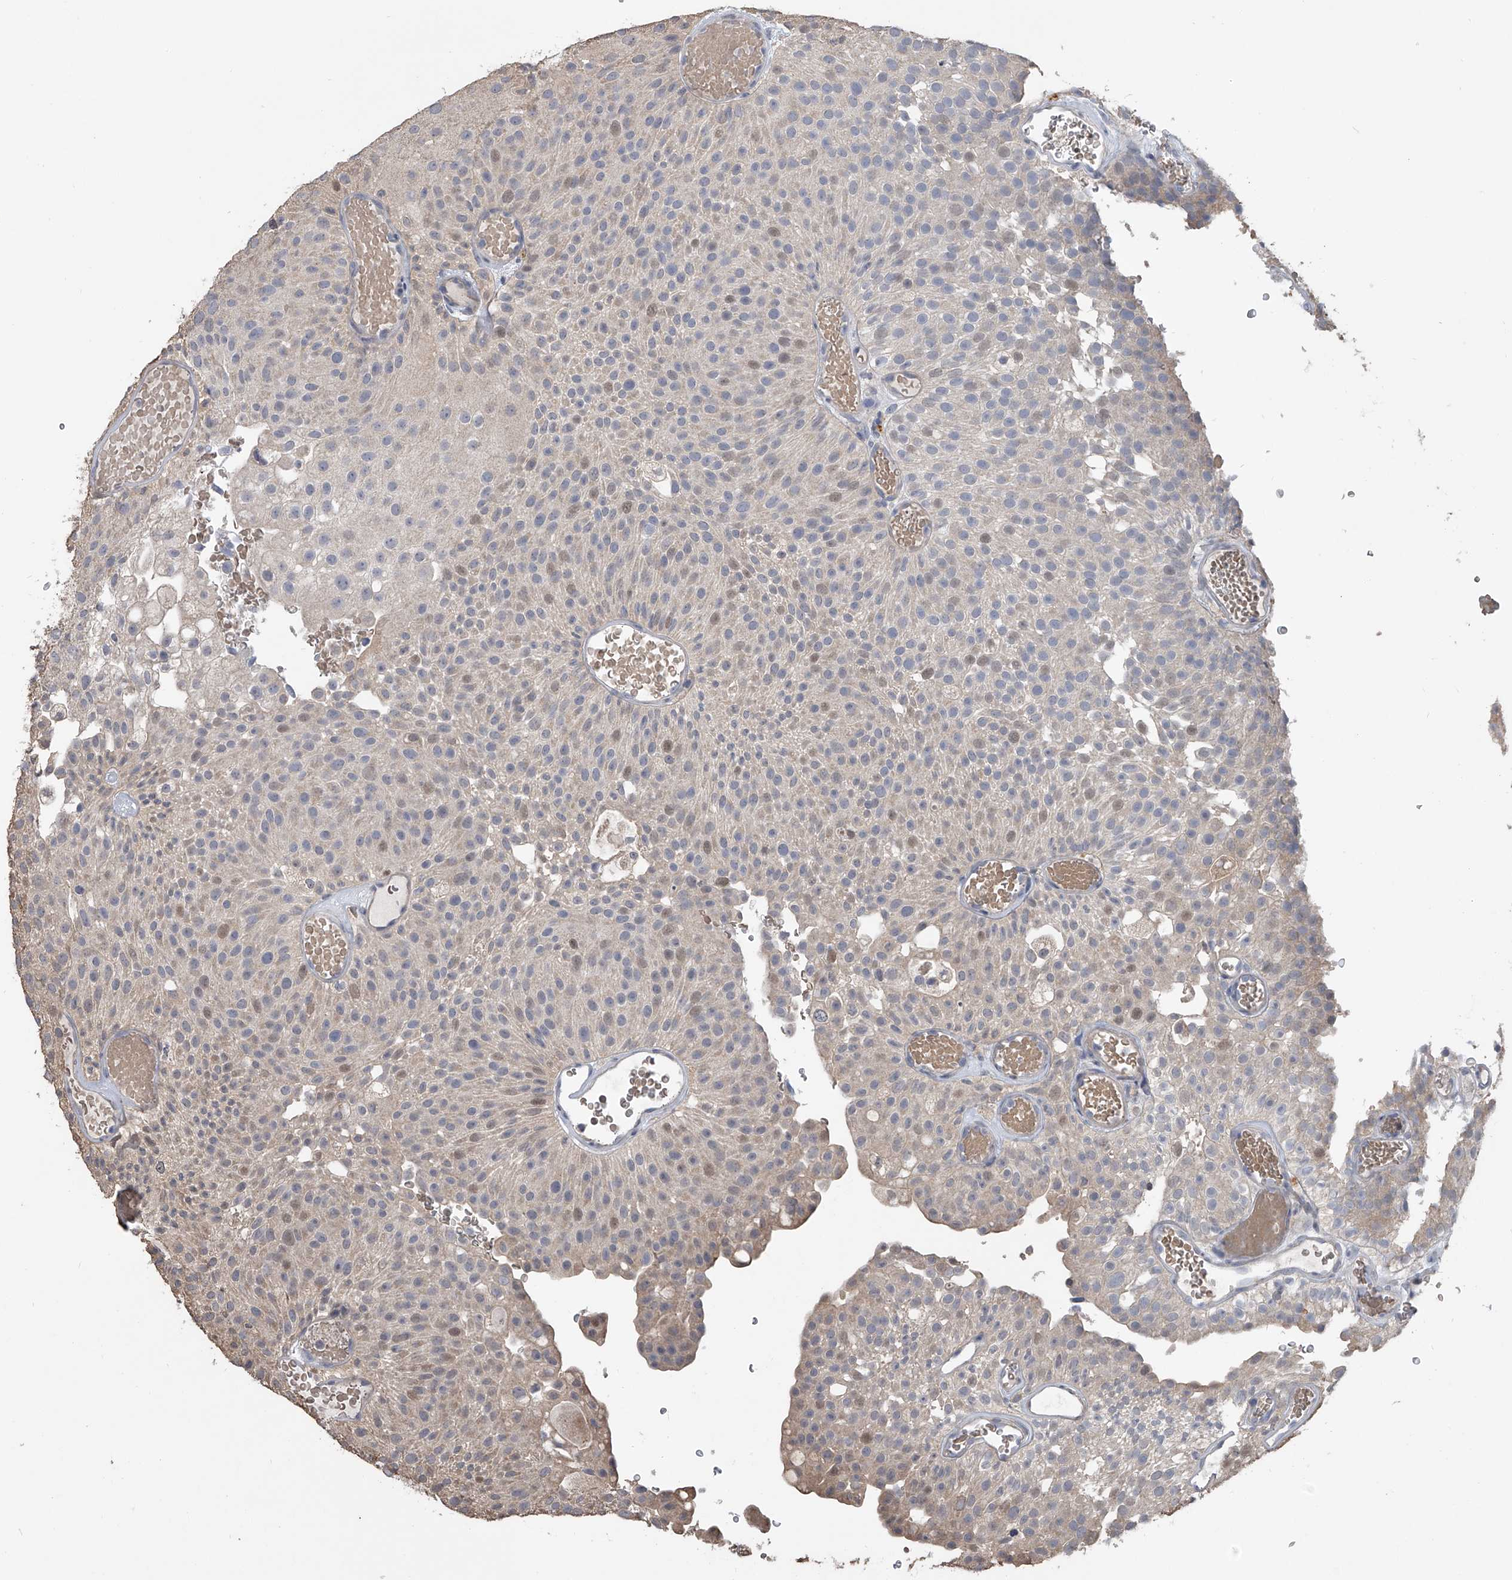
{"staining": {"intensity": "weak", "quantity": "<25%", "location": "nuclear"}, "tissue": "urothelial cancer", "cell_type": "Tumor cells", "image_type": "cancer", "snomed": [{"axis": "morphology", "description": "Urothelial carcinoma, Low grade"}, {"axis": "topography", "description": "Urinary bladder"}], "caption": "The image shows no significant staining in tumor cells of low-grade urothelial carcinoma.", "gene": "DOCK9", "patient": {"sex": "male", "age": 78}}